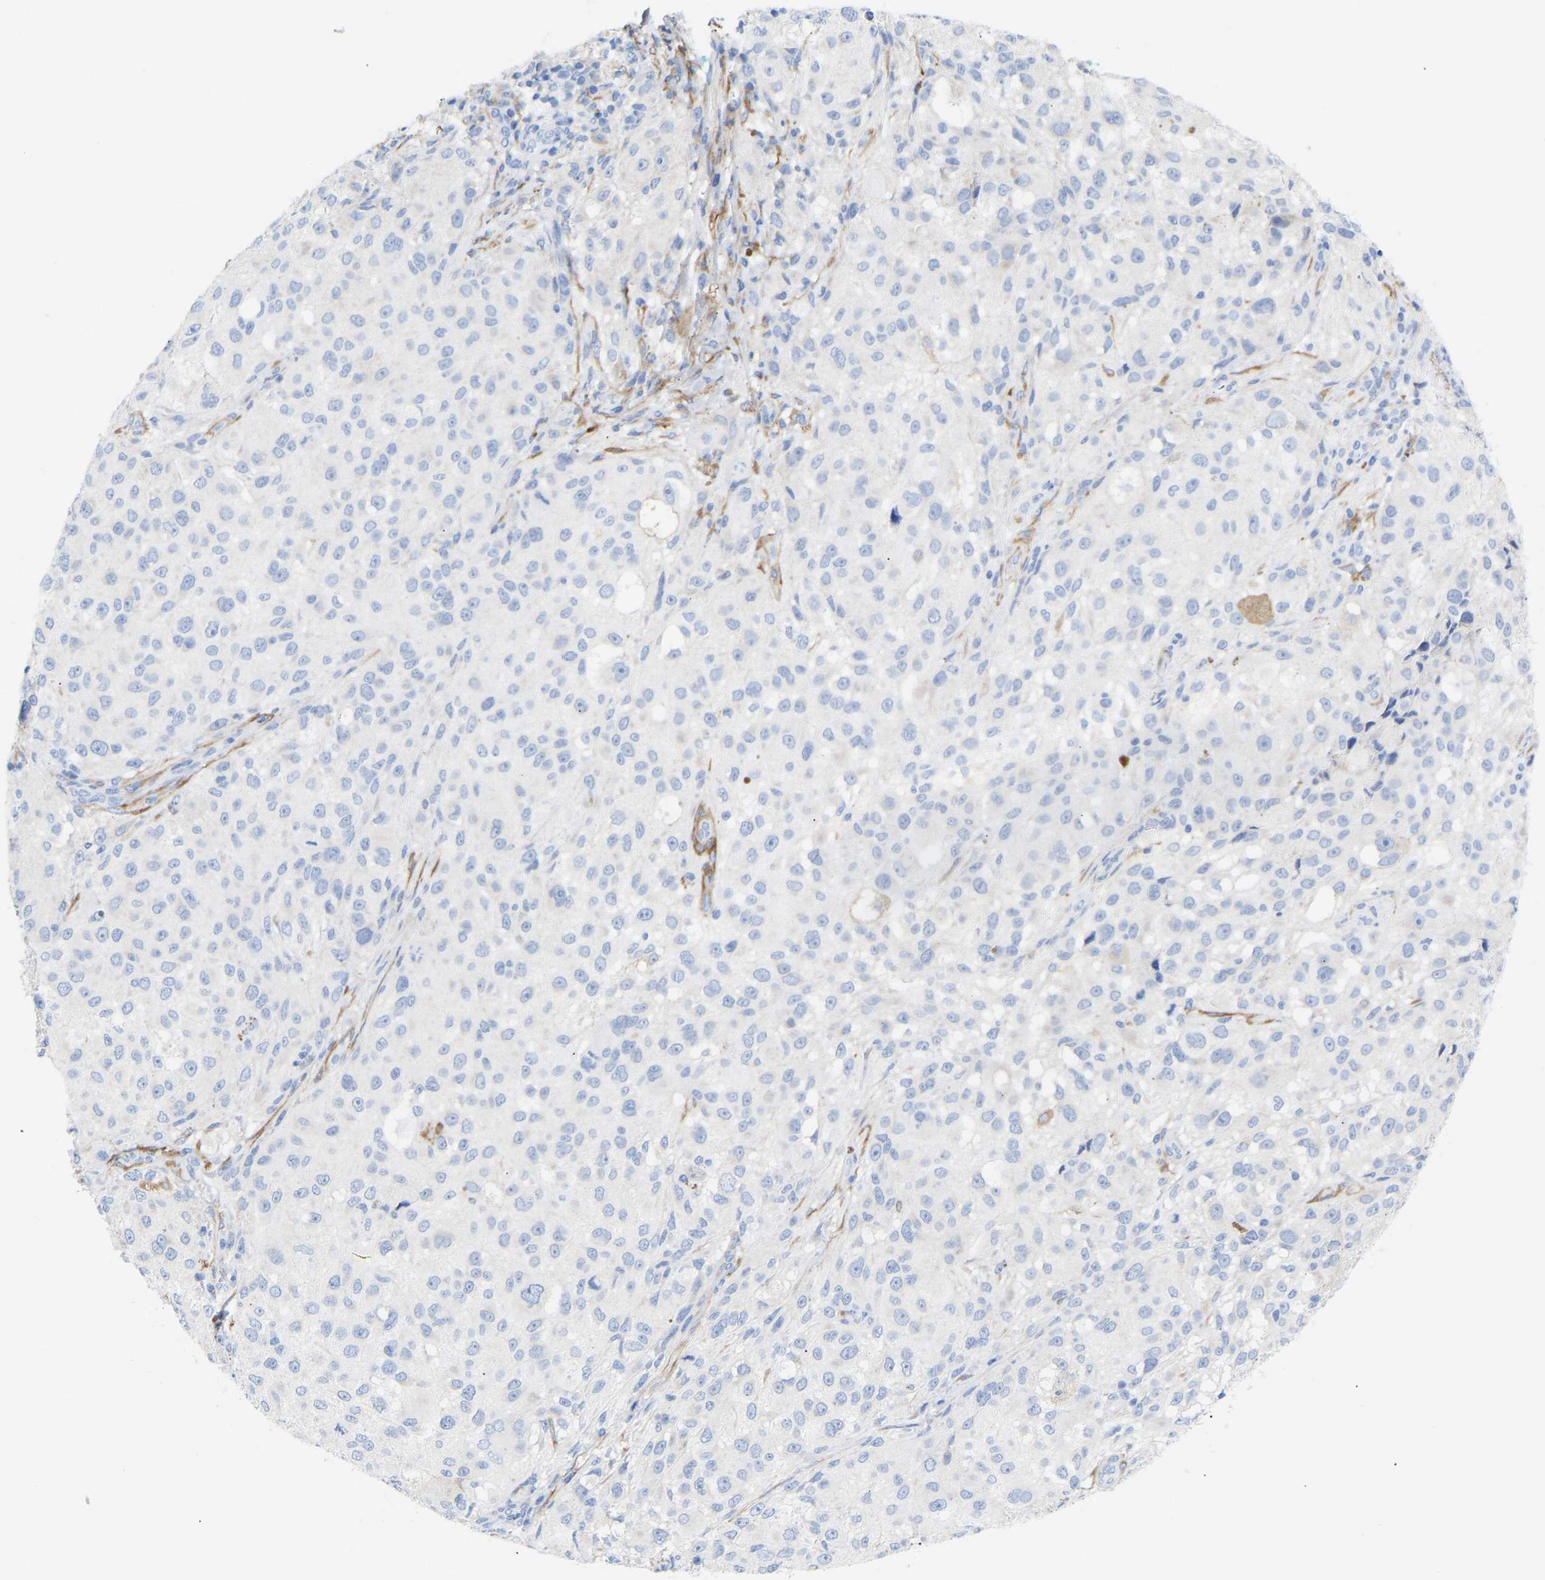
{"staining": {"intensity": "negative", "quantity": "none", "location": "none"}, "tissue": "melanoma", "cell_type": "Tumor cells", "image_type": "cancer", "snomed": [{"axis": "morphology", "description": "Necrosis, NOS"}, {"axis": "morphology", "description": "Malignant melanoma, NOS"}, {"axis": "topography", "description": "Skin"}], "caption": "The immunohistochemistry (IHC) image has no significant positivity in tumor cells of malignant melanoma tissue.", "gene": "AMPH", "patient": {"sex": "female", "age": 87}}